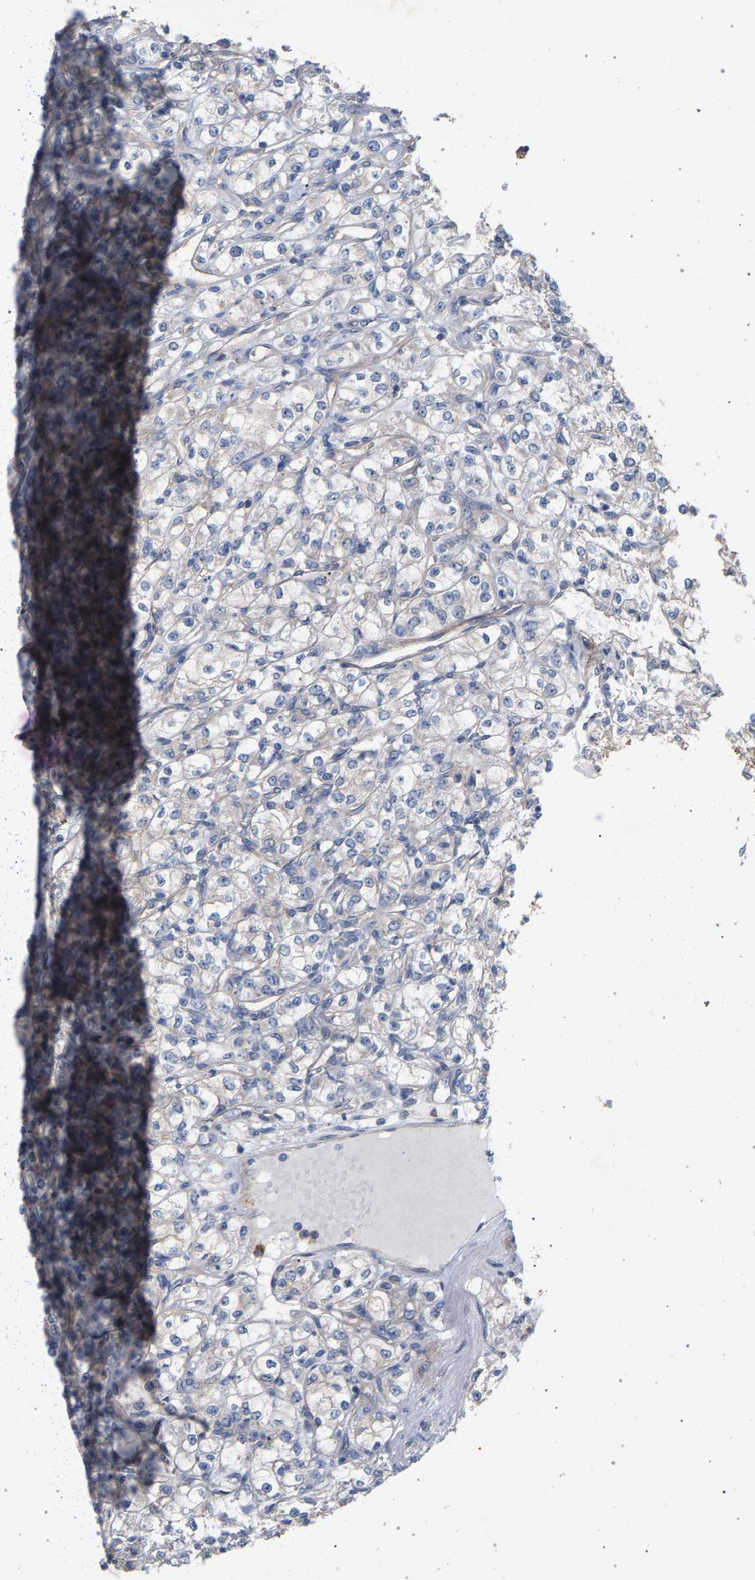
{"staining": {"intensity": "negative", "quantity": "none", "location": "none"}, "tissue": "renal cancer", "cell_type": "Tumor cells", "image_type": "cancer", "snomed": [{"axis": "morphology", "description": "Adenocarcinoma, NOS"}, {"axis": "topography", "description": "Kidney"}], "caption": "Protein analysis of renal cancer displays no significant positivity in tumor cells.", "gene": "MAMDC2", "patient": {"sex": "male", "age": 77}}